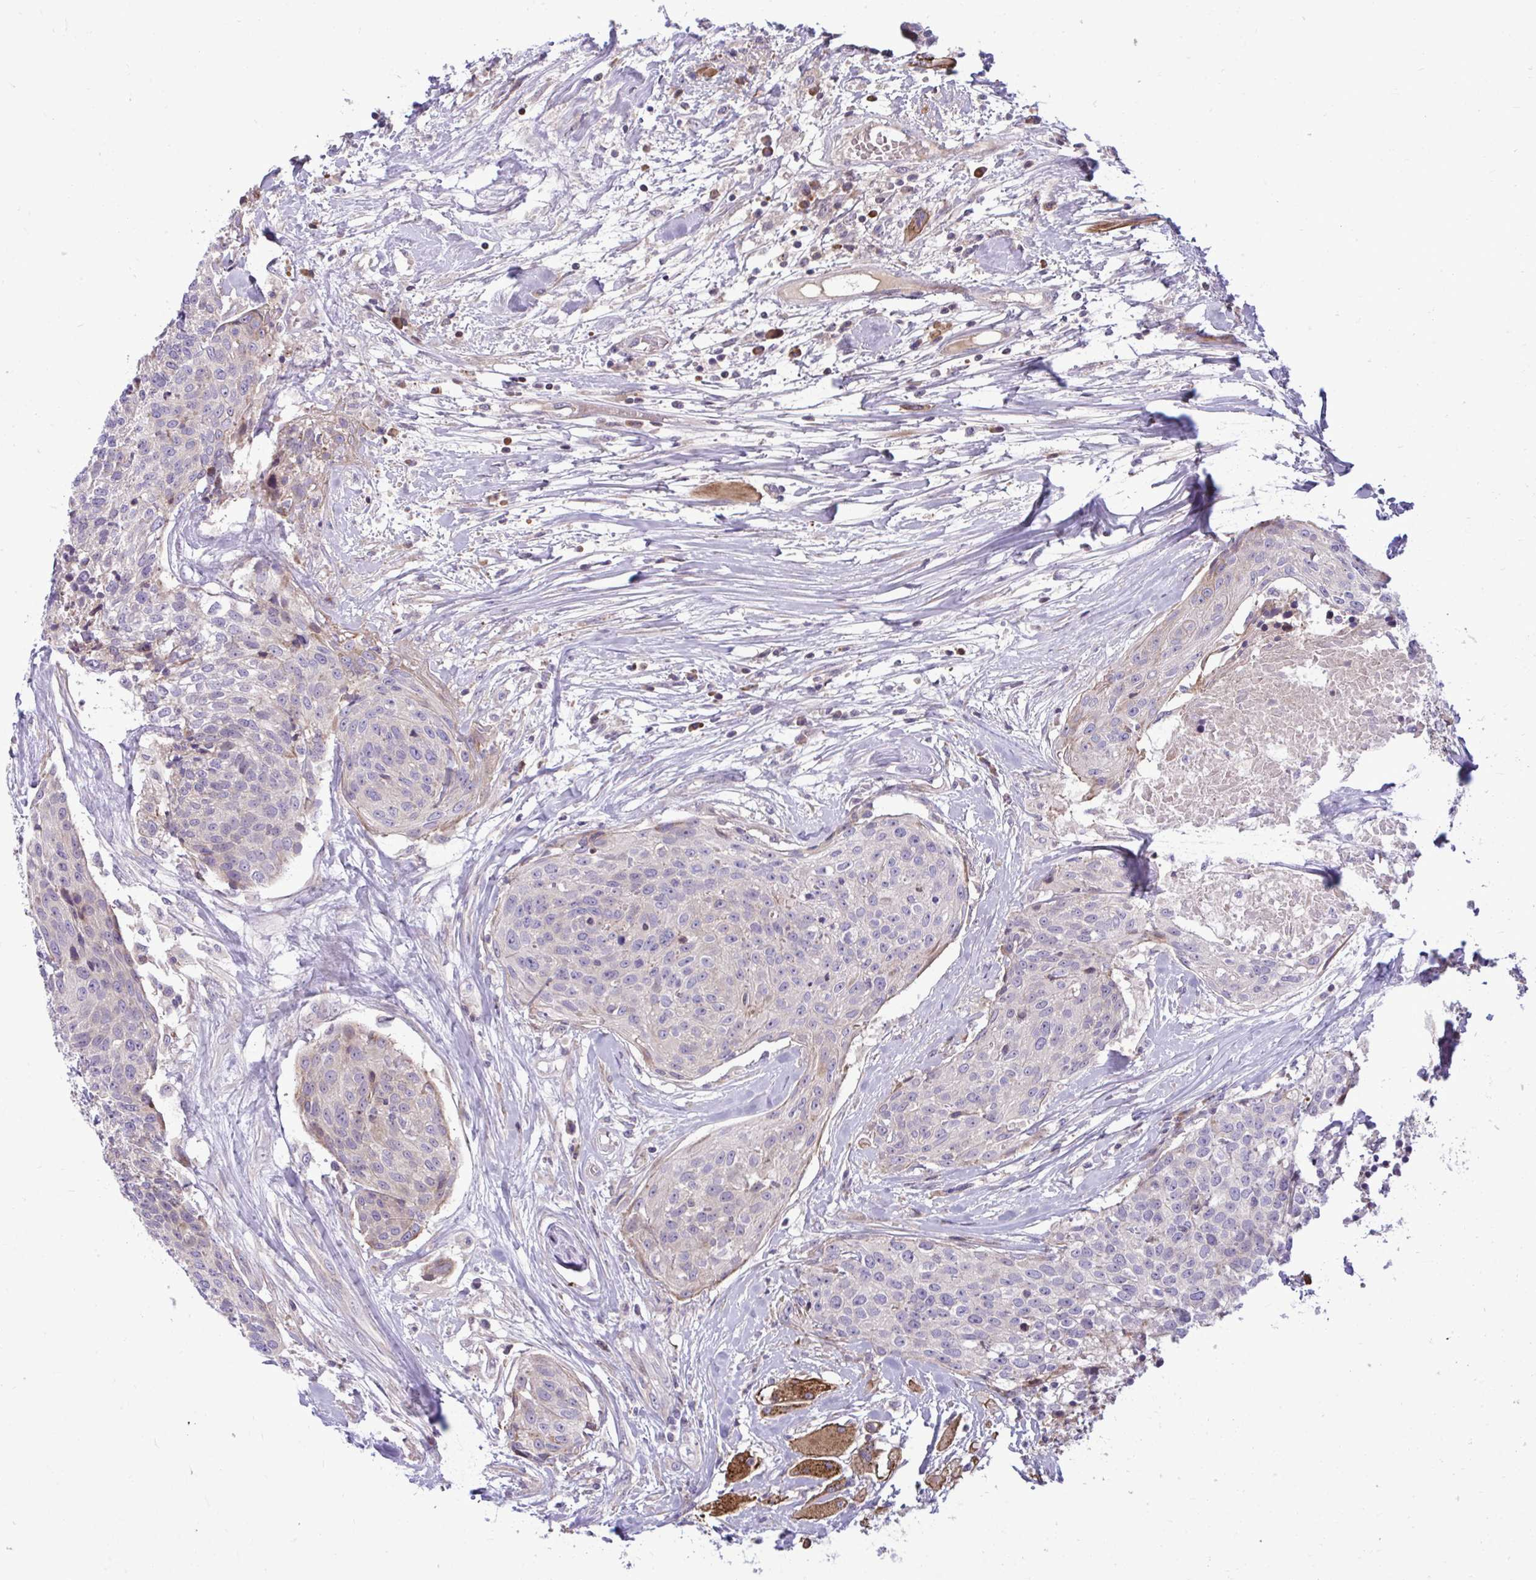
{"staining": {"intensity": "negative", "quantity": "none", "location": "none"}, "tissue": "head and neck cancer", "cell_type": "Tumor cells", "image_type": "cancer", "snomed": [{"axis": "morphology", "description": "Squamous cell carcinoma, NOS"}, {"axis": "topography", "description": "Oral tissue"}, {"axis": "topography", "description": "Head-Neck"}], "caption": "There is no significant positivity in tumor cells of head and neck cancer (squamous cell carcinoma).", "gene": "ZSCAN9", "patient": {"sex": "male", "age": 64}}